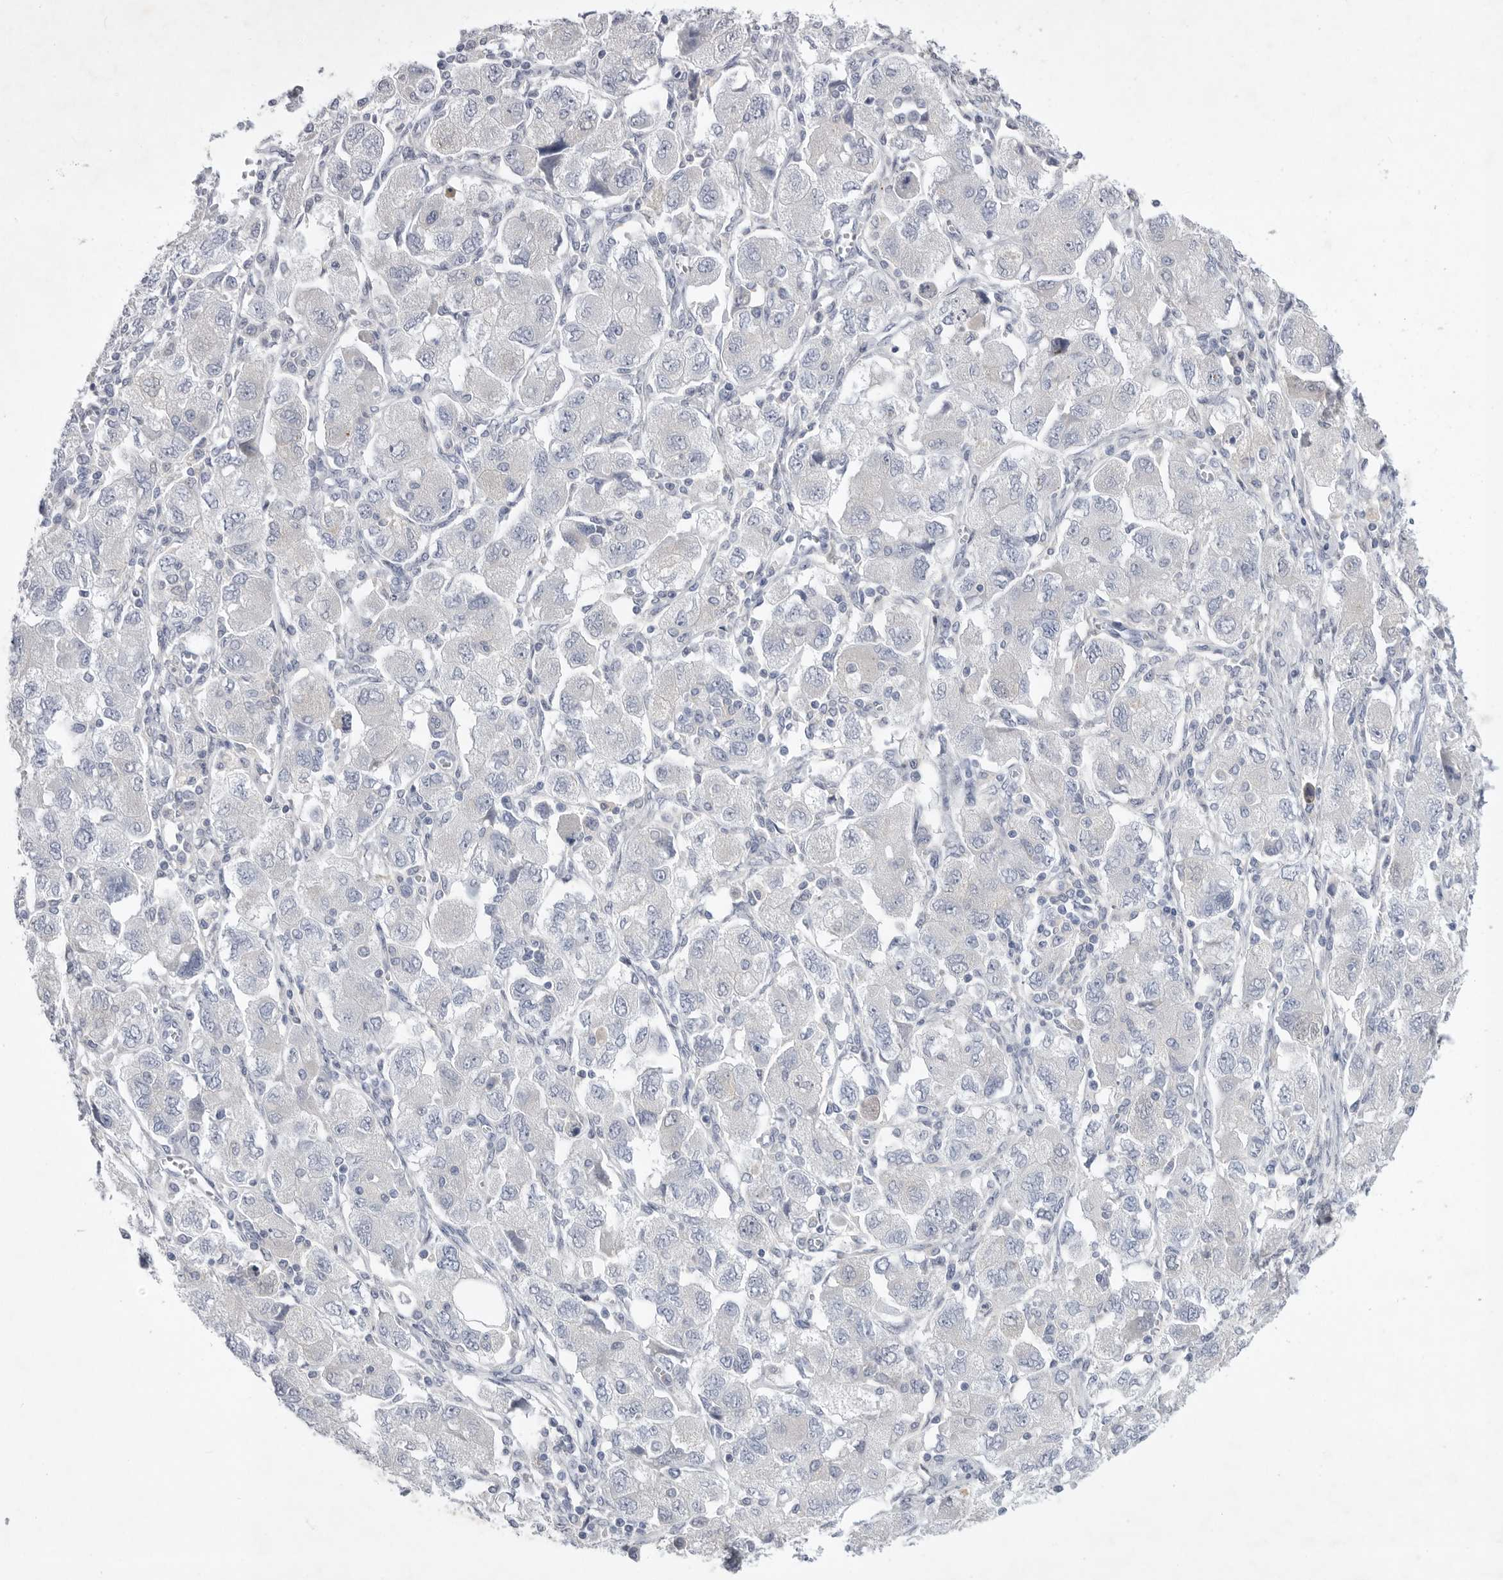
{"staining": {"intensity": "negative", "quantity": "none", "location": "none"}, "tissue": "ovarian cancer", "cell_type": "Tumor cells", "image_type": "cancer", "snomed": [{"axis": "morphology", "description": "Carcinoma, NOS"}, {"axis": "morphology", "description": "Cystadenocarcinoma, serous, NOS"}, {"axis": "topography", "description": "Ovary"}], "caption": "There is no significant positivity in tumor cells of serous cystadenocarcinoma (ovarian).", "gene": "SIGLEC10", "patient": {"sex": "female", "age": 69}}